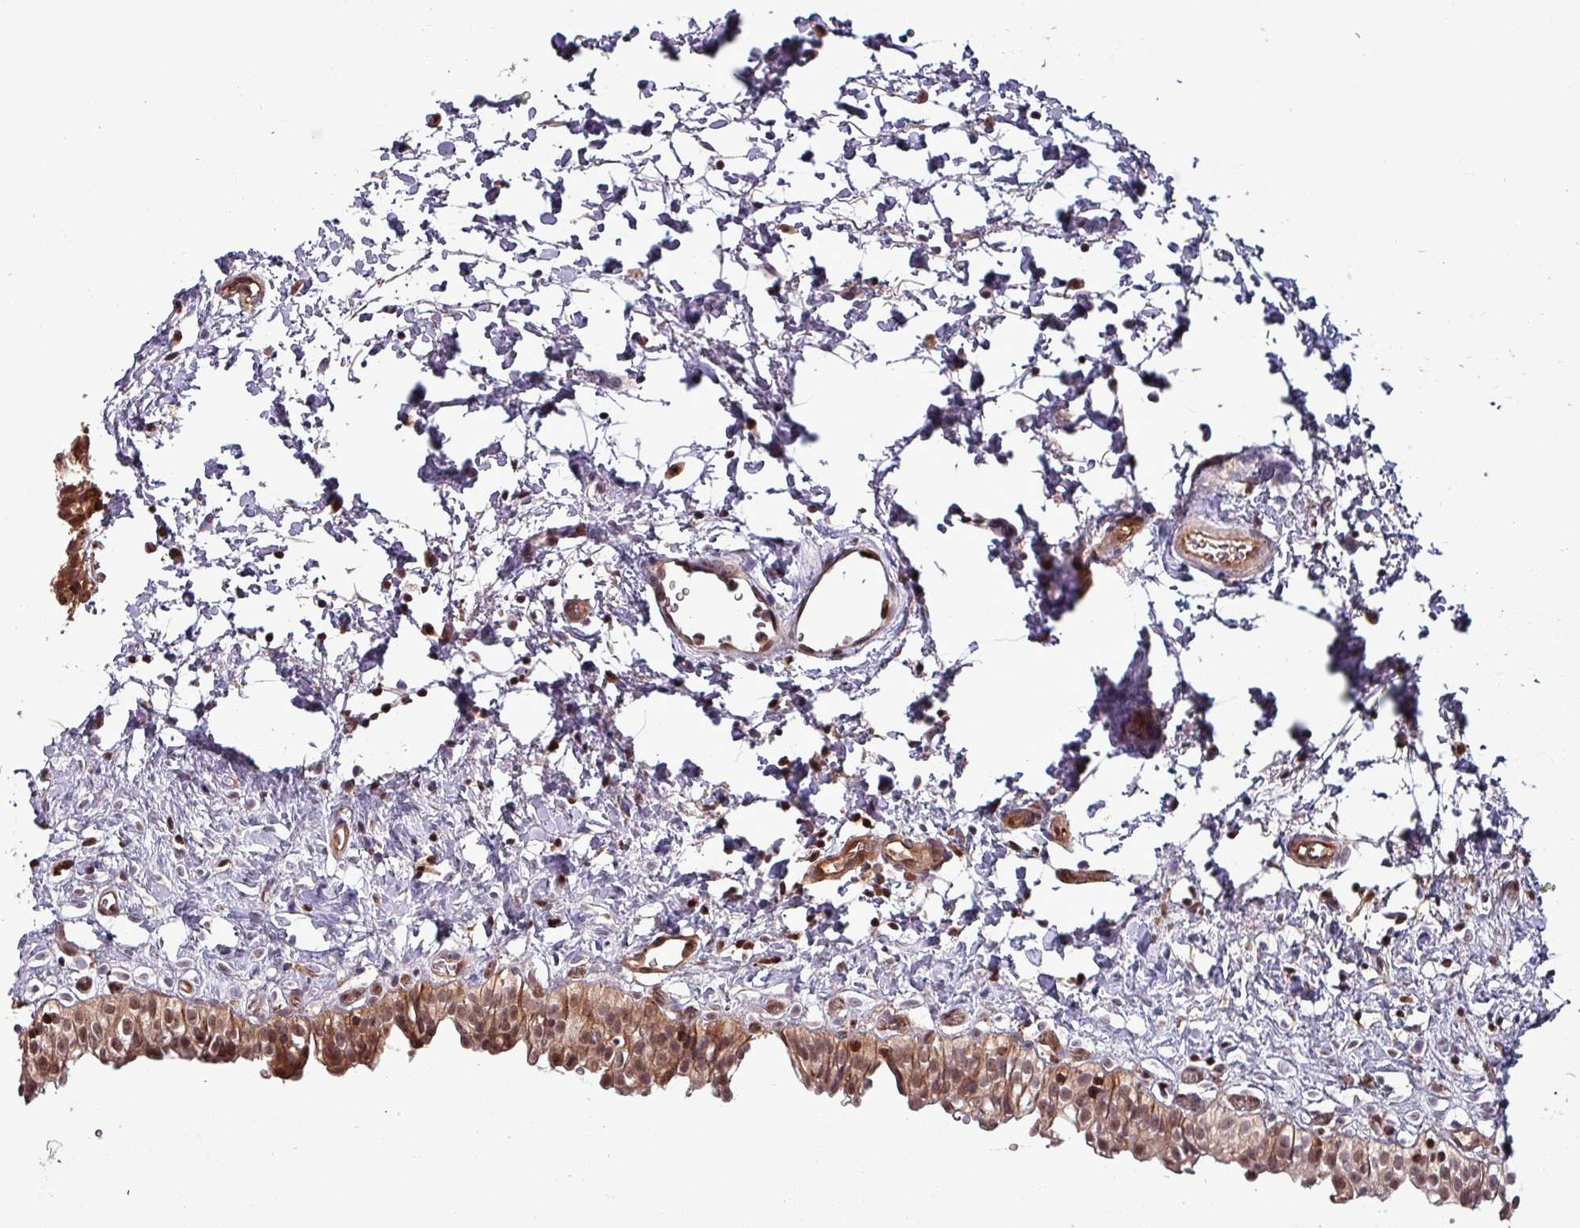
{"staining": {"intensity": "strong", "quantity": ">75%", "location": "cytoplasmic/membranous,nuclear"}, "tissue": "urinary bladder", "cell_type": "Urothelial cells", "image_type": "normal", "snomed": [{"axis": "morphology", "description": "Normal tissue, NOS"}, {"axis": "topography", "description": "Urinary bladder"}], "caption": "Brown immunohistochemical staining in normal human urinary bladder exhibits strong cytoplasmic/membranous,nuclear expression in about >75% of urothelial cells. The staining was performed using DAB (3,3'-diaminobenzidine) to visualize the protein expression in brown, while the nuclei were stained in blue with hematoxylin (Magnification: 20x).", "gene": "PSMB8", "patient": {"sex": "male", "age": 51}}